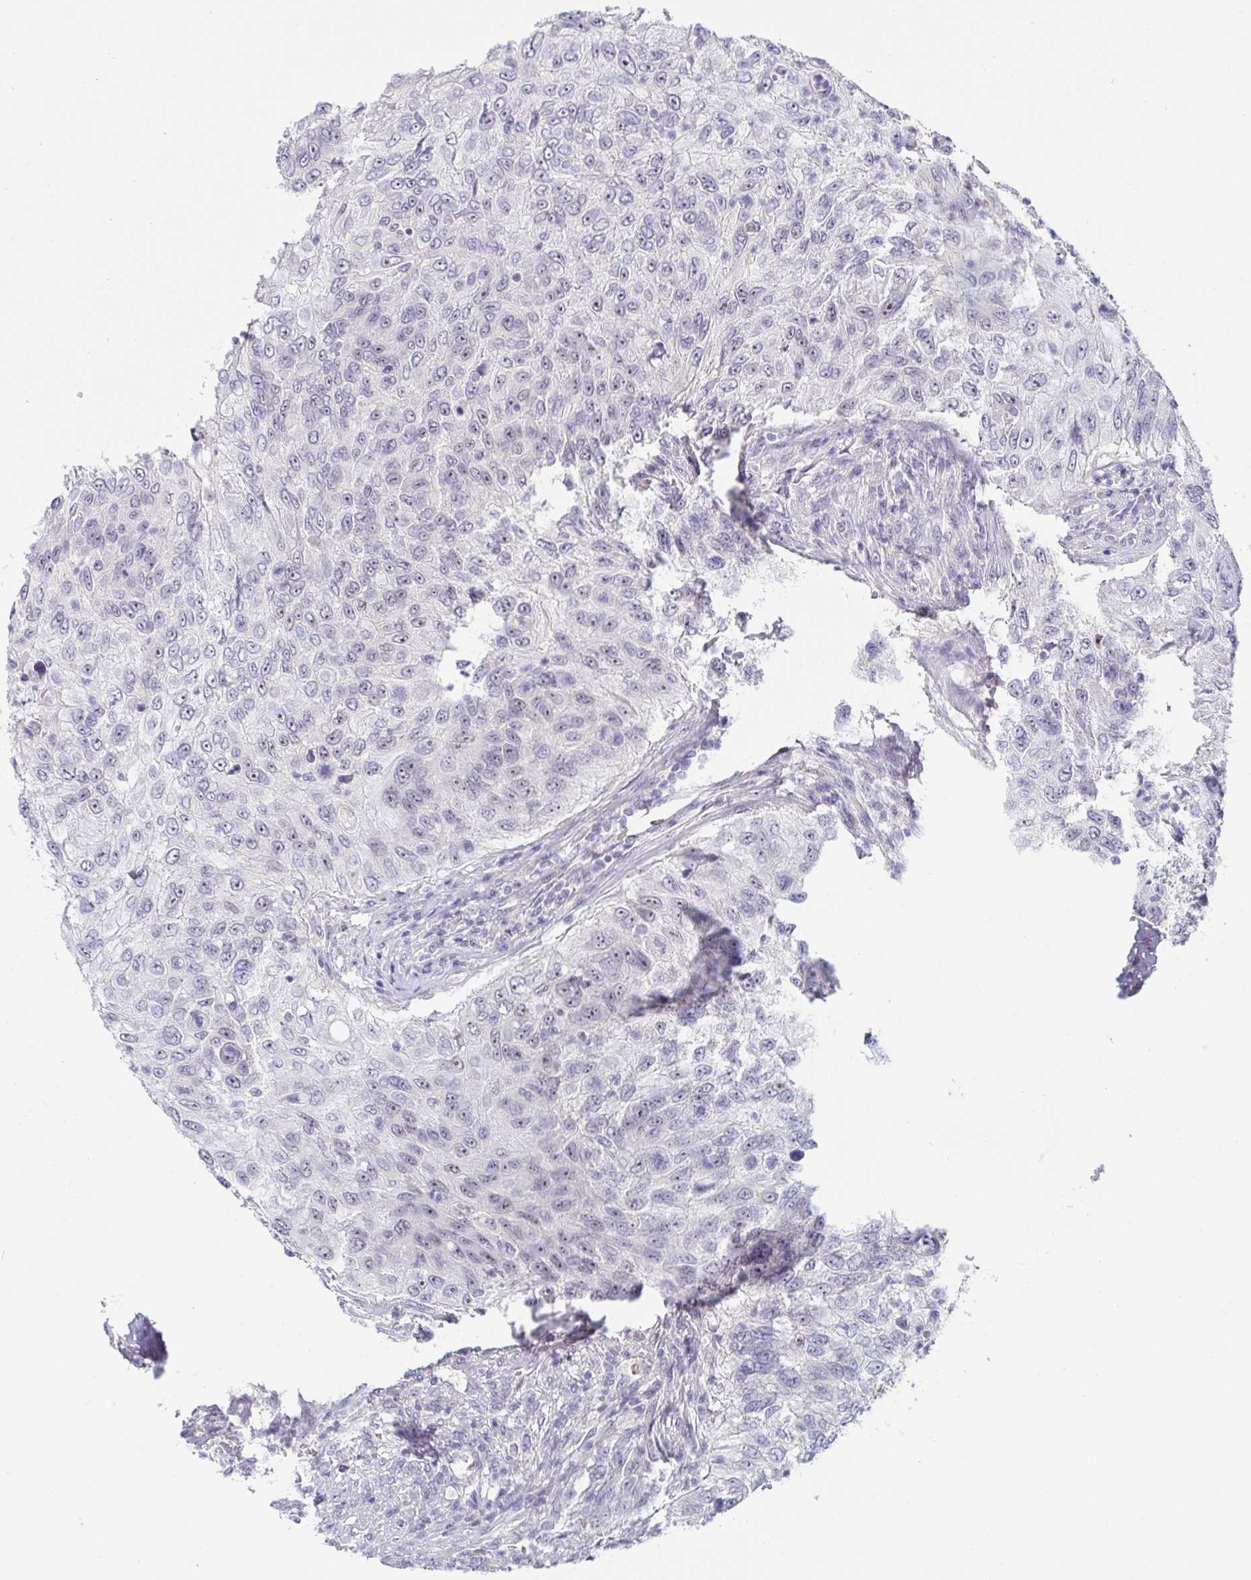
{"staining": {"intensity": "weak", "quantity": "25%-75%", "location": "nuclear"}, "tissue": "urothelial cancer", "cell_type": "Tumor cells", "image_type": "cancer", "snomed": [{"axis": "morphology", "description": "Urothelial carcinoma, High grade"}, {"axis": "topography", "description": "Urinary bladder"}], "caption": "Urothelial carcinoma (high-grade) tissue exhibits weak nuclear staining in approximately 25%-75% of tumor cells, visualized by immunohistochemistry.", "gene": "MYC", "patient": {"sex": "female", "age": 60}}